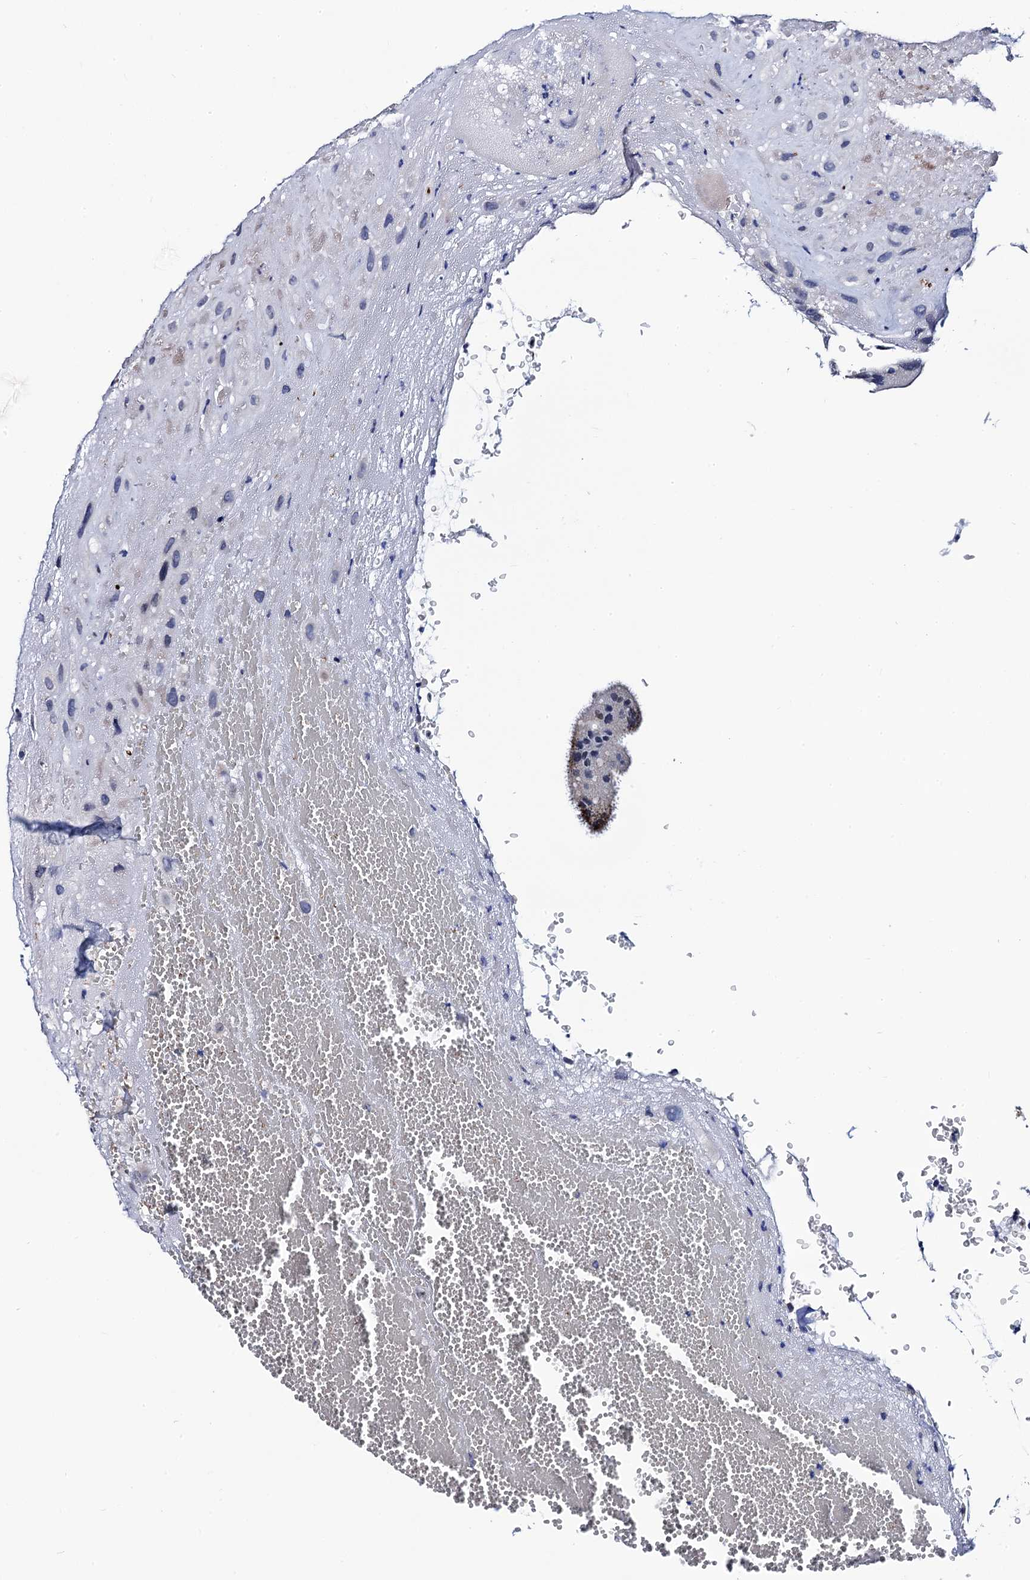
{"staining": {"intensity": "negative", "quantity": "none", "location": "none"}, "tissue": "placenta", "cell_type": "Decidual cells", "image_type": "normal", "snomed": [{"axis": "morphology", "description": "Normal tissue, NOS"}, {"axis": "topography", "description": "Placenta"}], "caption": "DAB (3,3'-diaminobenzidine) immunohistochemical staining of benign placenta shows no significant expression in decidual cells.", "gene": "C16orf87", "patient": {"sex": "female", "age": 35}}